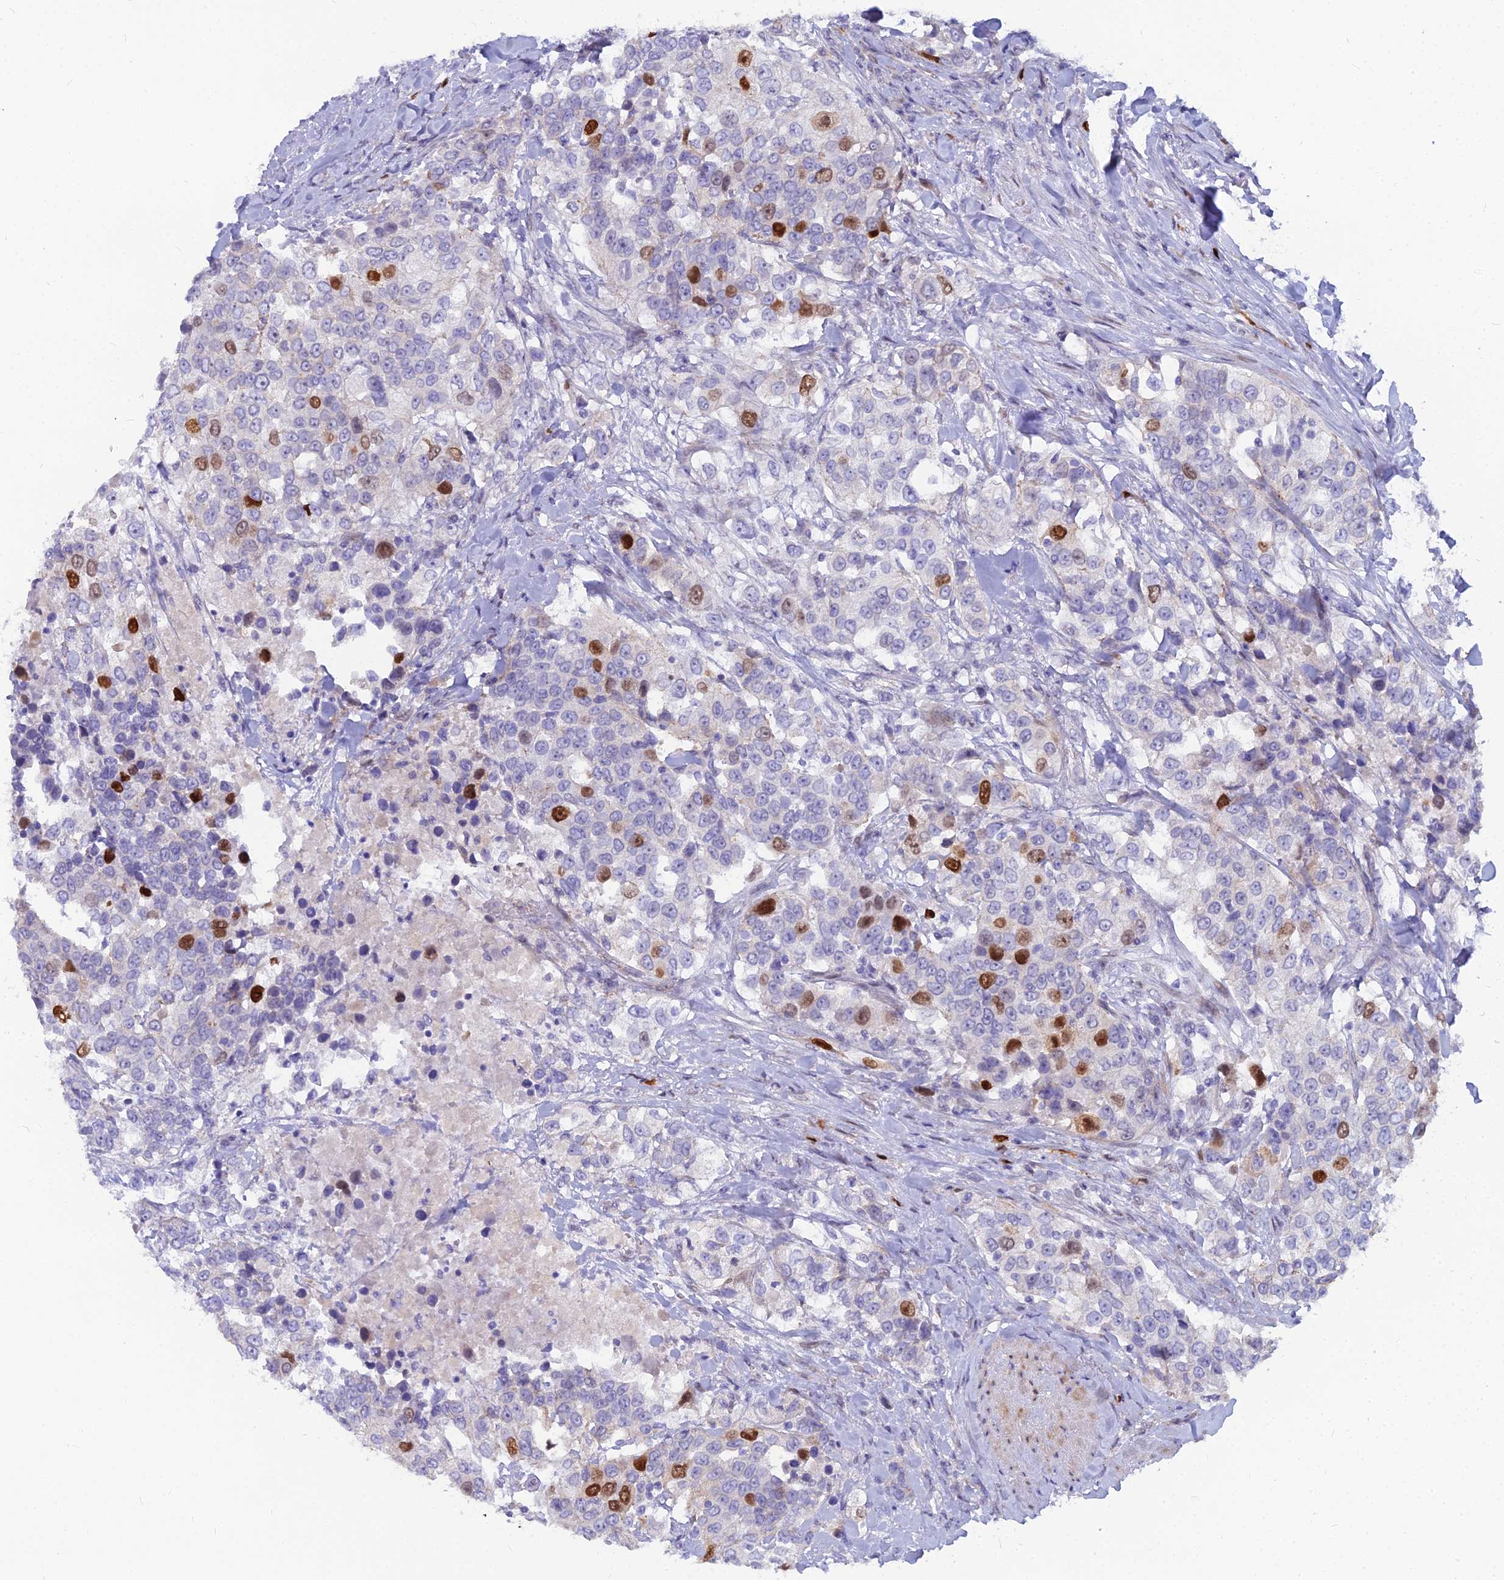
{"staining": {"intensity": "strong", "quantity": "<25%", "location": "nuclear"}, "tissue": "urothelial cancer", "cell_type": "Tumor cells", "image_type": "cancer", "snomed": [{"axis": "morphology", "description": "Urothelial carcinoma, High grade"}, {"axis": "topography", "description": "Urinary bladder"}], "caption": "Tumor cells reveal medium levels of strong nuclear staining in about <25% of cells in high-grade urothelial carcinoma. (DAB IHC, brown staining for protein, blue staining for nuclei).", "gene": "NUSAP1", "patient": {"sex": "female", "age": 80}}